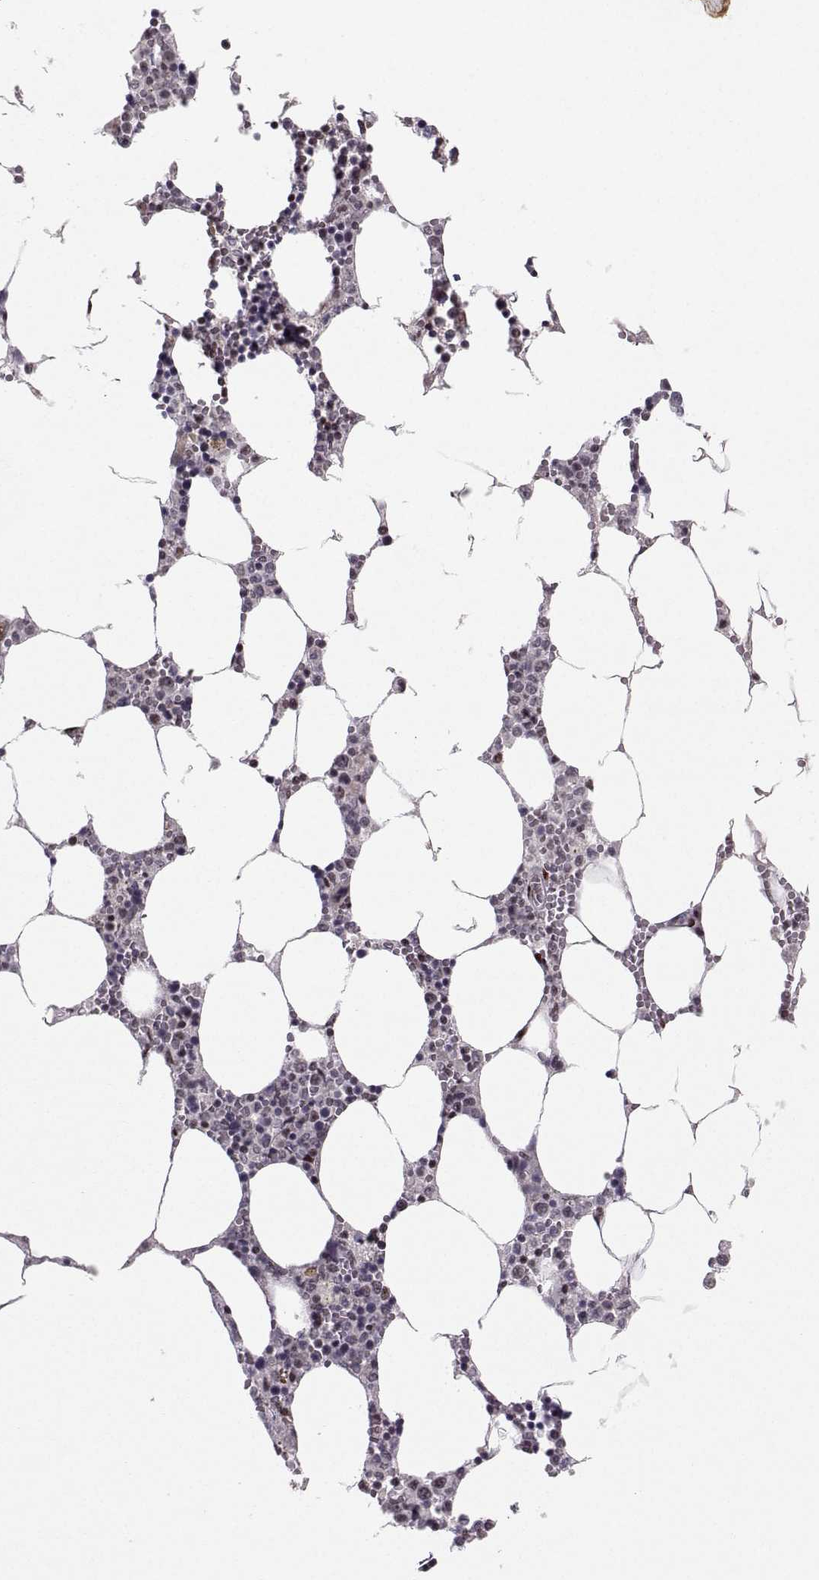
{"staining": {"intensity": "strong", "quantity": "<25%", "location": "nuclear"}, "tissue": "bone marrow", "cell_type": "Hematopoietic cells", "image_type": "normal", "snomed": [{"axis": "morphology", "description": "Normal tissue, NOS"}, {"axis": "topography", "description": "Bone marrow"}], "caption": "Unremarkable bone marrow was stained to show a protein in brown. There is medium levels of strong nuclear staining in about <25% of hematopoietic cells. Immunohistochemistry (ihc) stains the protein in brown and the nuclei are stained blue.", "gene": "SNAPC2", "patient": {"sex": "female", "age": 64}}